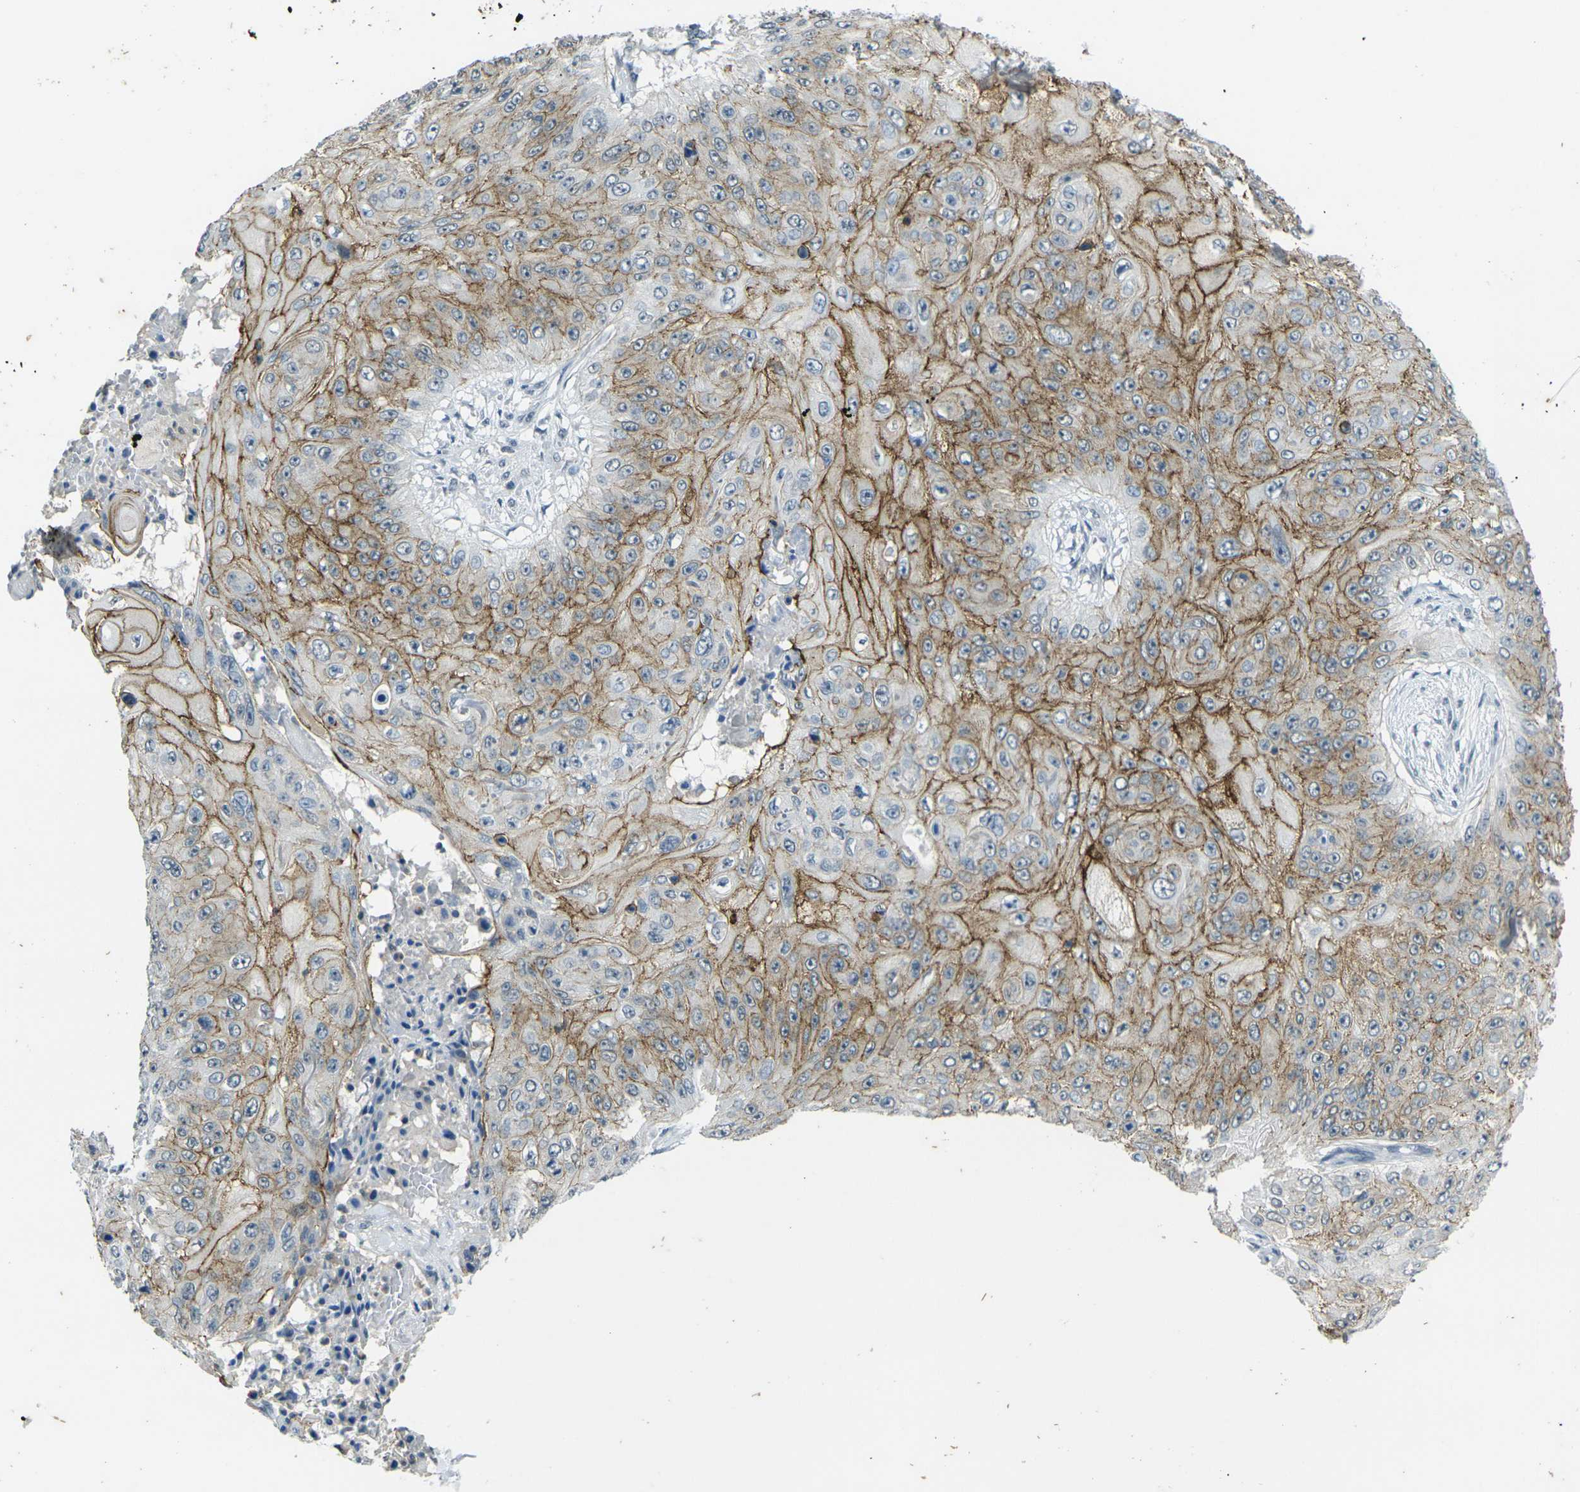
{"staining": {"intensity": "moderate", "quantity": ">75%", "location": "cytoplasmic/membranous"}, "tissue": "skin cancer", "cell_type": "Tumor cells", "image_type": "cancer", "snomed": [{"axis": "morphology", "description": "Squamous cell carcinoma, NOS"}, {"axis": "topography", "description": "Skin"}], "caption": "A photomicrograph showing moderate cytoplasmic/membranous expression in approximately >75% of tumor cells in skin cancer, as visualized by brown immunohistochemical staining.", "gene": "SPTBN2", "patient": {"sex": "female", "age": 80}}